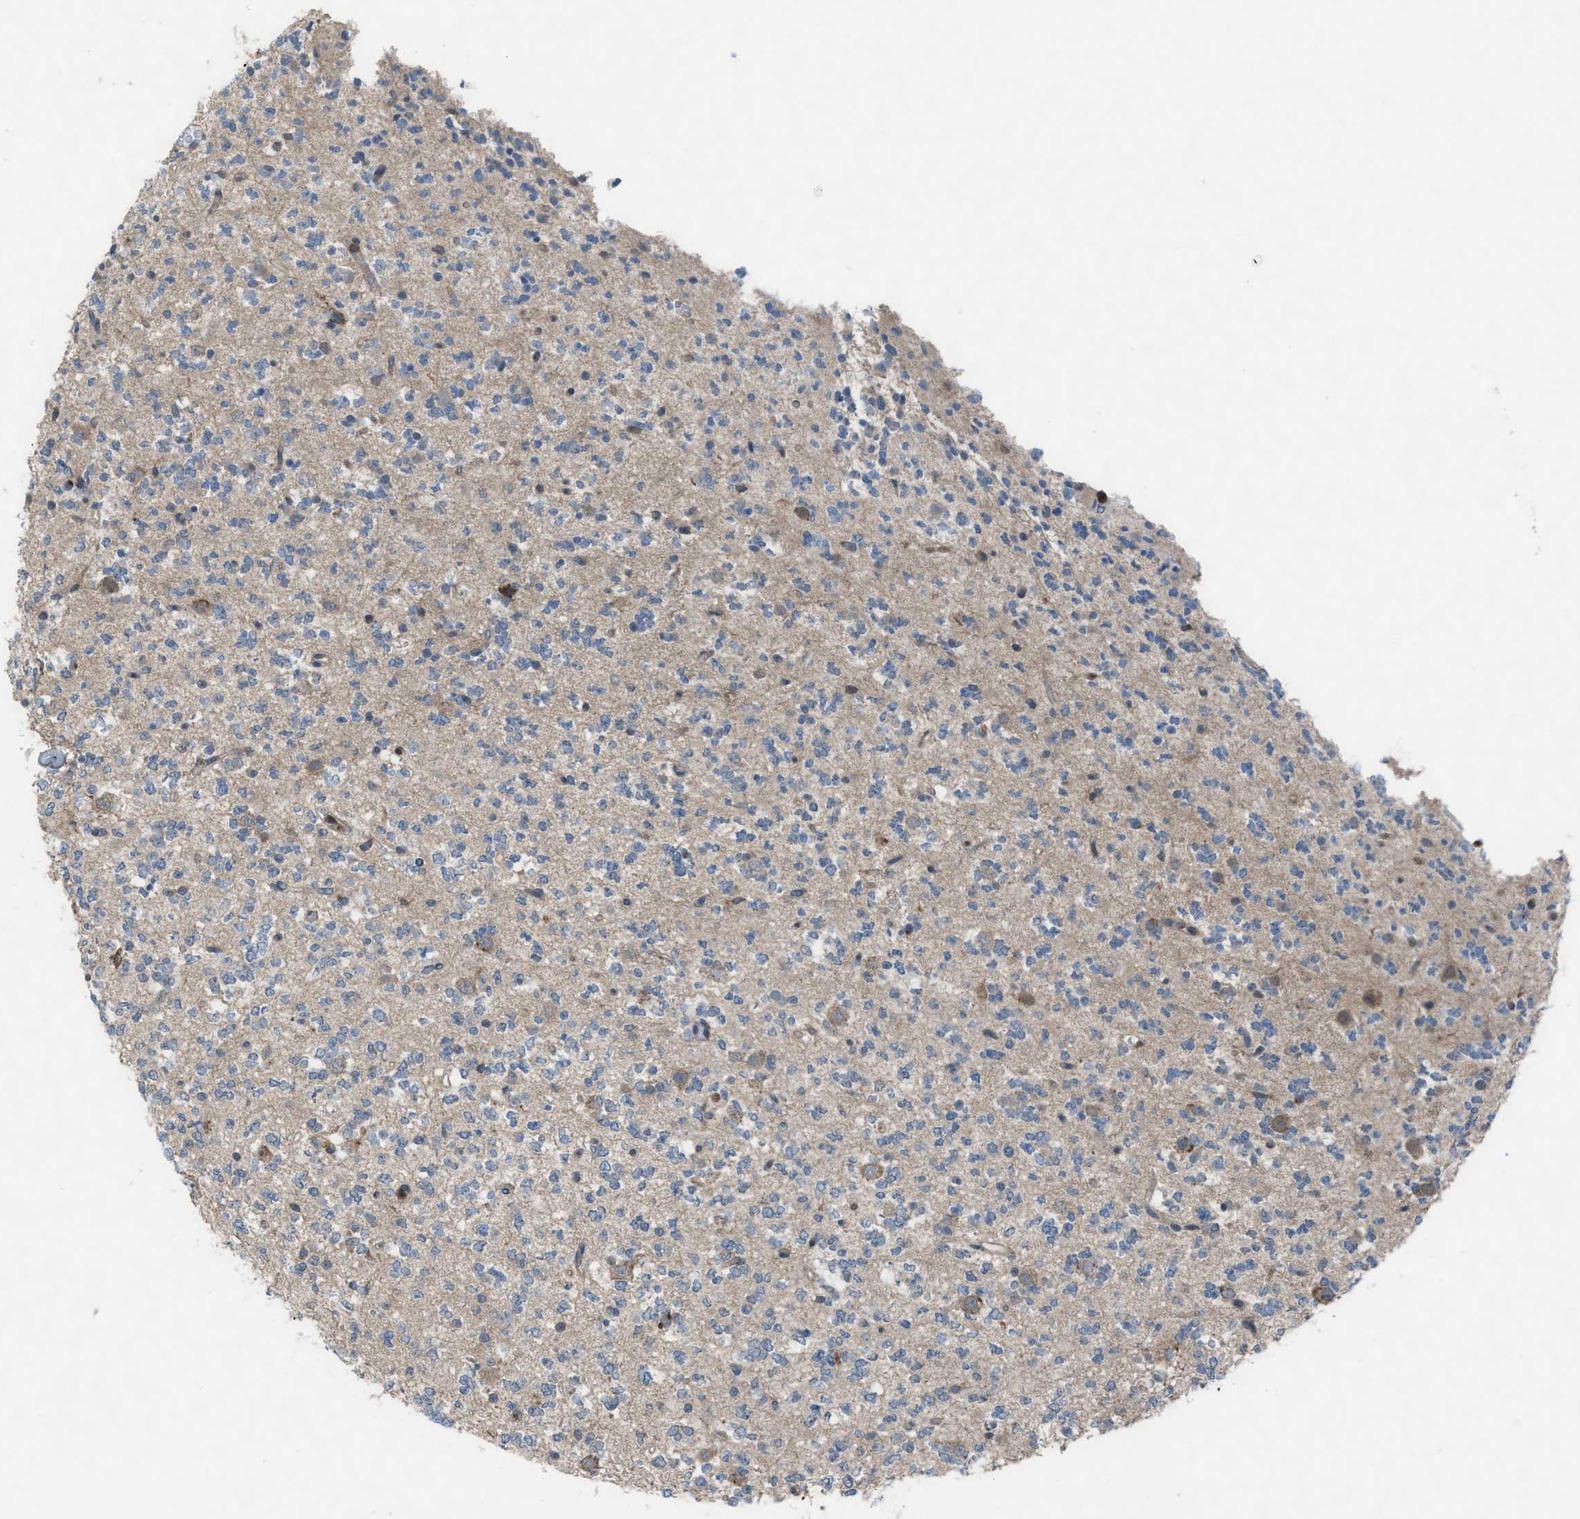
{"staining": {"intensity": "negative", "quantity": "none", "location": "none"}, "tissue": "glioma", "cell_type": "Tumor cells", "image_type": "cancer", "snomed": [{"axis": "morphology", "description": "Glioma, malignant, Low grade"}, {"axis": "topography", "description": "Brain"}], "caption": "Tumor cells are negative for protein expression in human malignant glioma (low-grade).", "gene": "PLAA", "patient": {"sex": "male", "age": 38}}